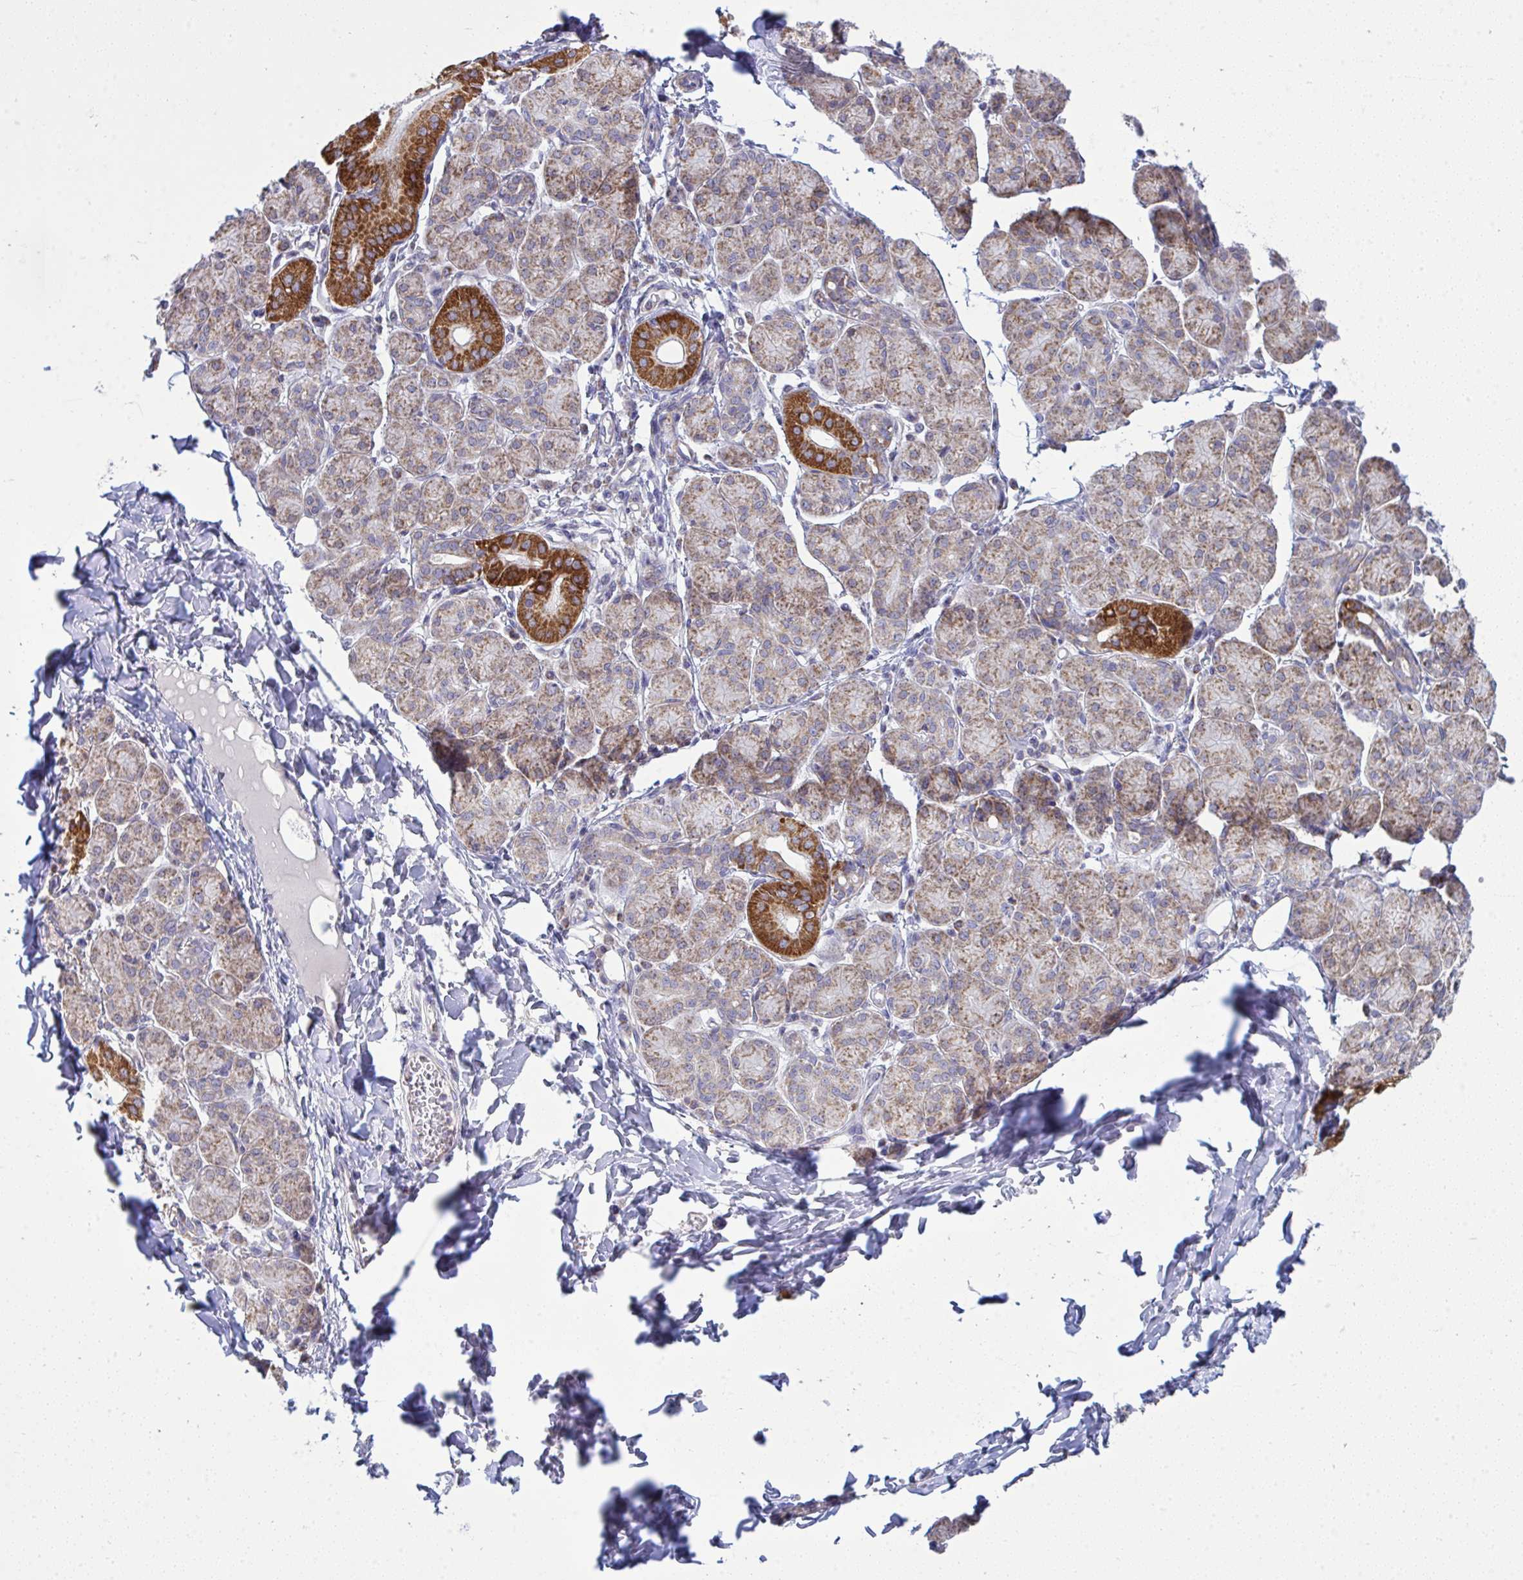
{"staining": {"intensity": "strong", "quantity": "25%-75%", "location": "cytoplasmic/membranous"}, "tissue": "salivary gland", "cell_type": "Glandular cells", "image_type": "normal", "snomed": [{"axis": "morphology", "description": "Normal tissue, NOS"}, {"axis": "morphology", "description": "Inflammation, NOS"}, {"axis": "topography", "description": "Lymph node"}, {"axis": "topography", "description": "Salivary gland"}], "caption": "DAB (3,3'-diaminobenzidine) immunohistochemical staining of benign human salivary gland demonstrates strong cytoplasmic/membranous protein expression in approximately 25%-75% of glandular cells.", "gene": "NDUFA7", "patient": {"sex": "male", "age": 3}}